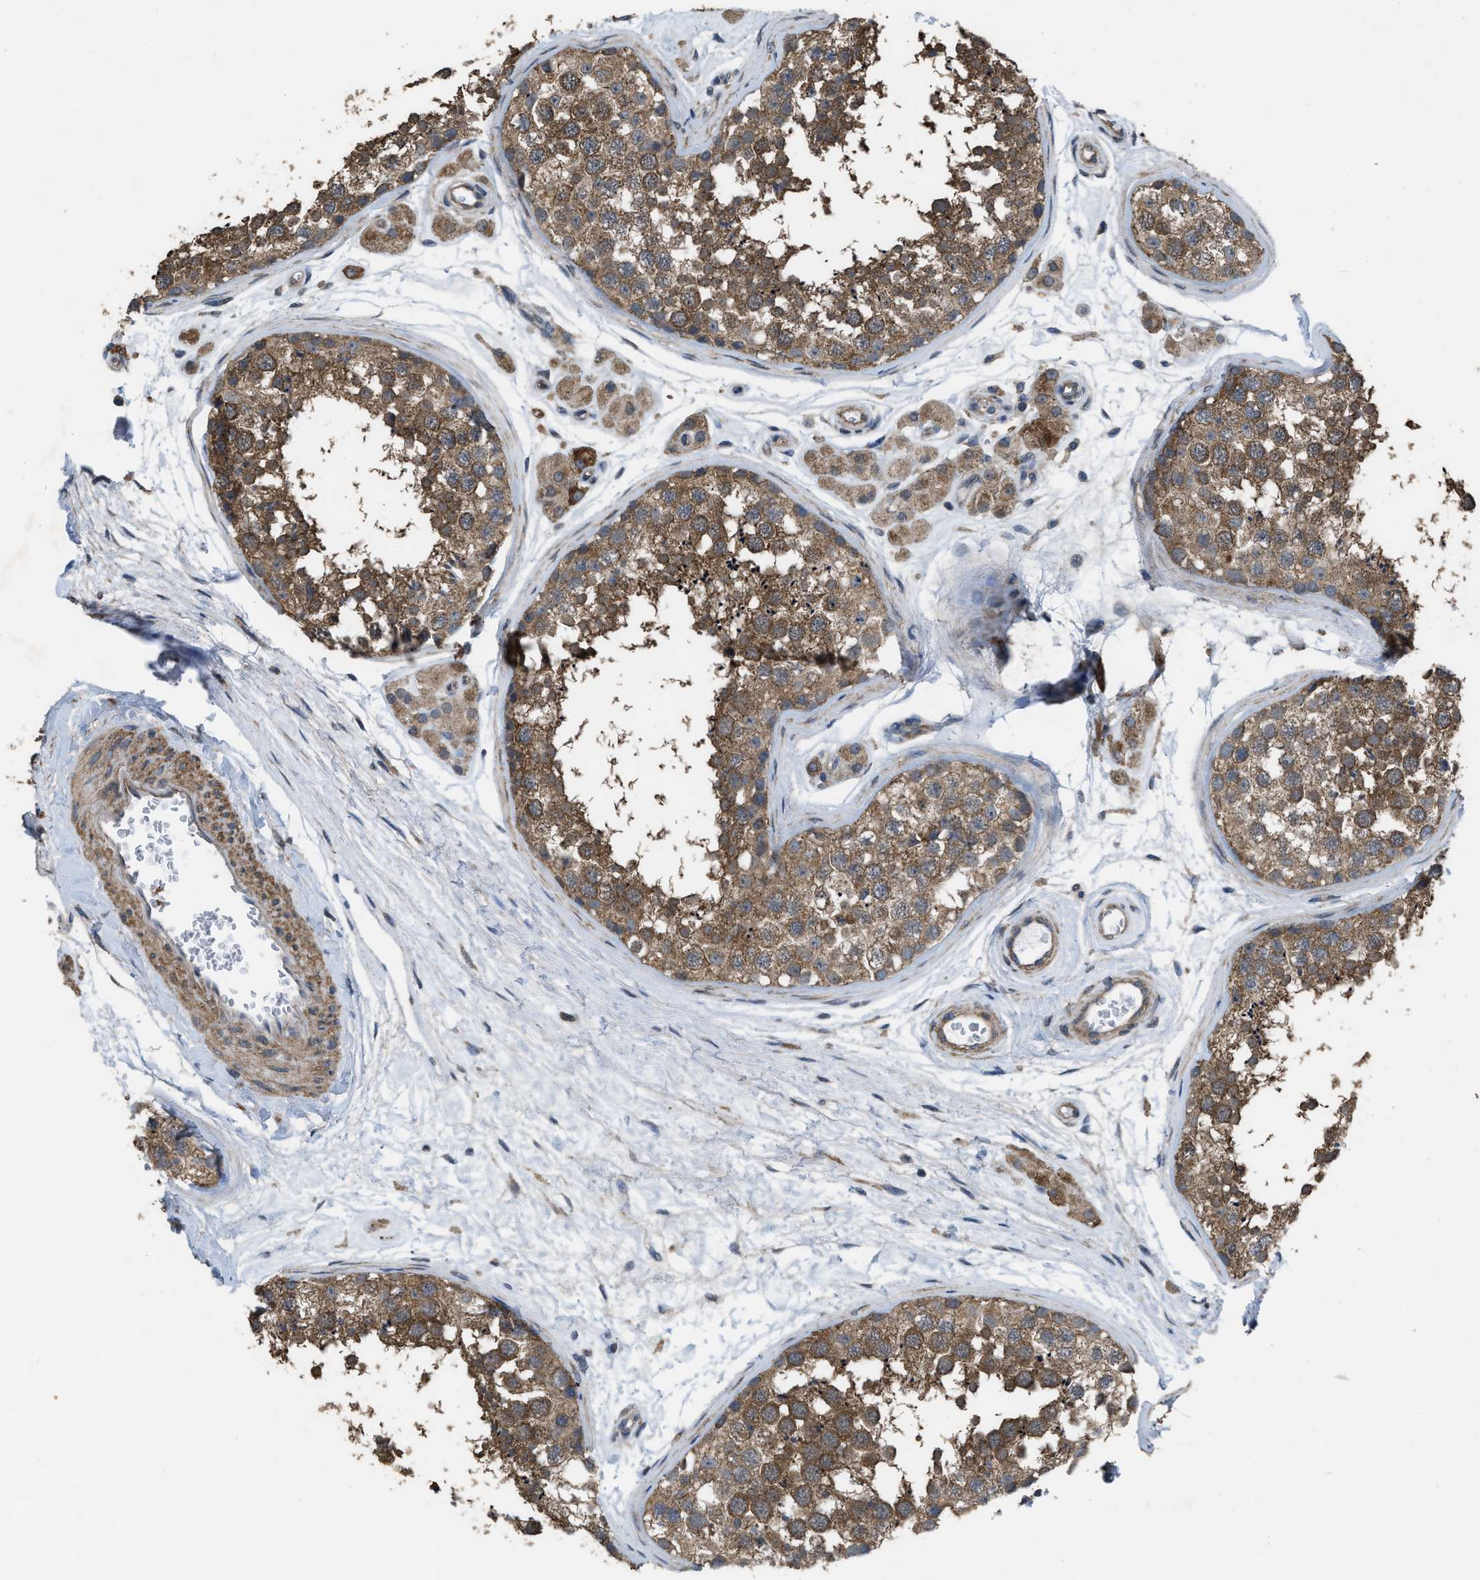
{"staining": {"intensity": "moderate", "quantity": ">75%", "location": "cytoplasmic/membranous"}, "tissue": "testis", "cell_type": "Cells in seminiferous ducts", "image_type": "normal", "snomed": [{"axis": "morphology", "description": "Normal tissue, NOS"}, {"axis": "topography", "description": "Testis"}], "caption": "Protein expression analysis of benign human testis reveals moderate cytoplasmic/membranous positivity in approximately >75% of cells in seminiferous ducts. (DAB (3,3'-diaminobenzidine) IHC, brown staining for protein, blue staining for nuclei).", "gene": "ARL6", "patient": {"sex": "male", "age": 56}}